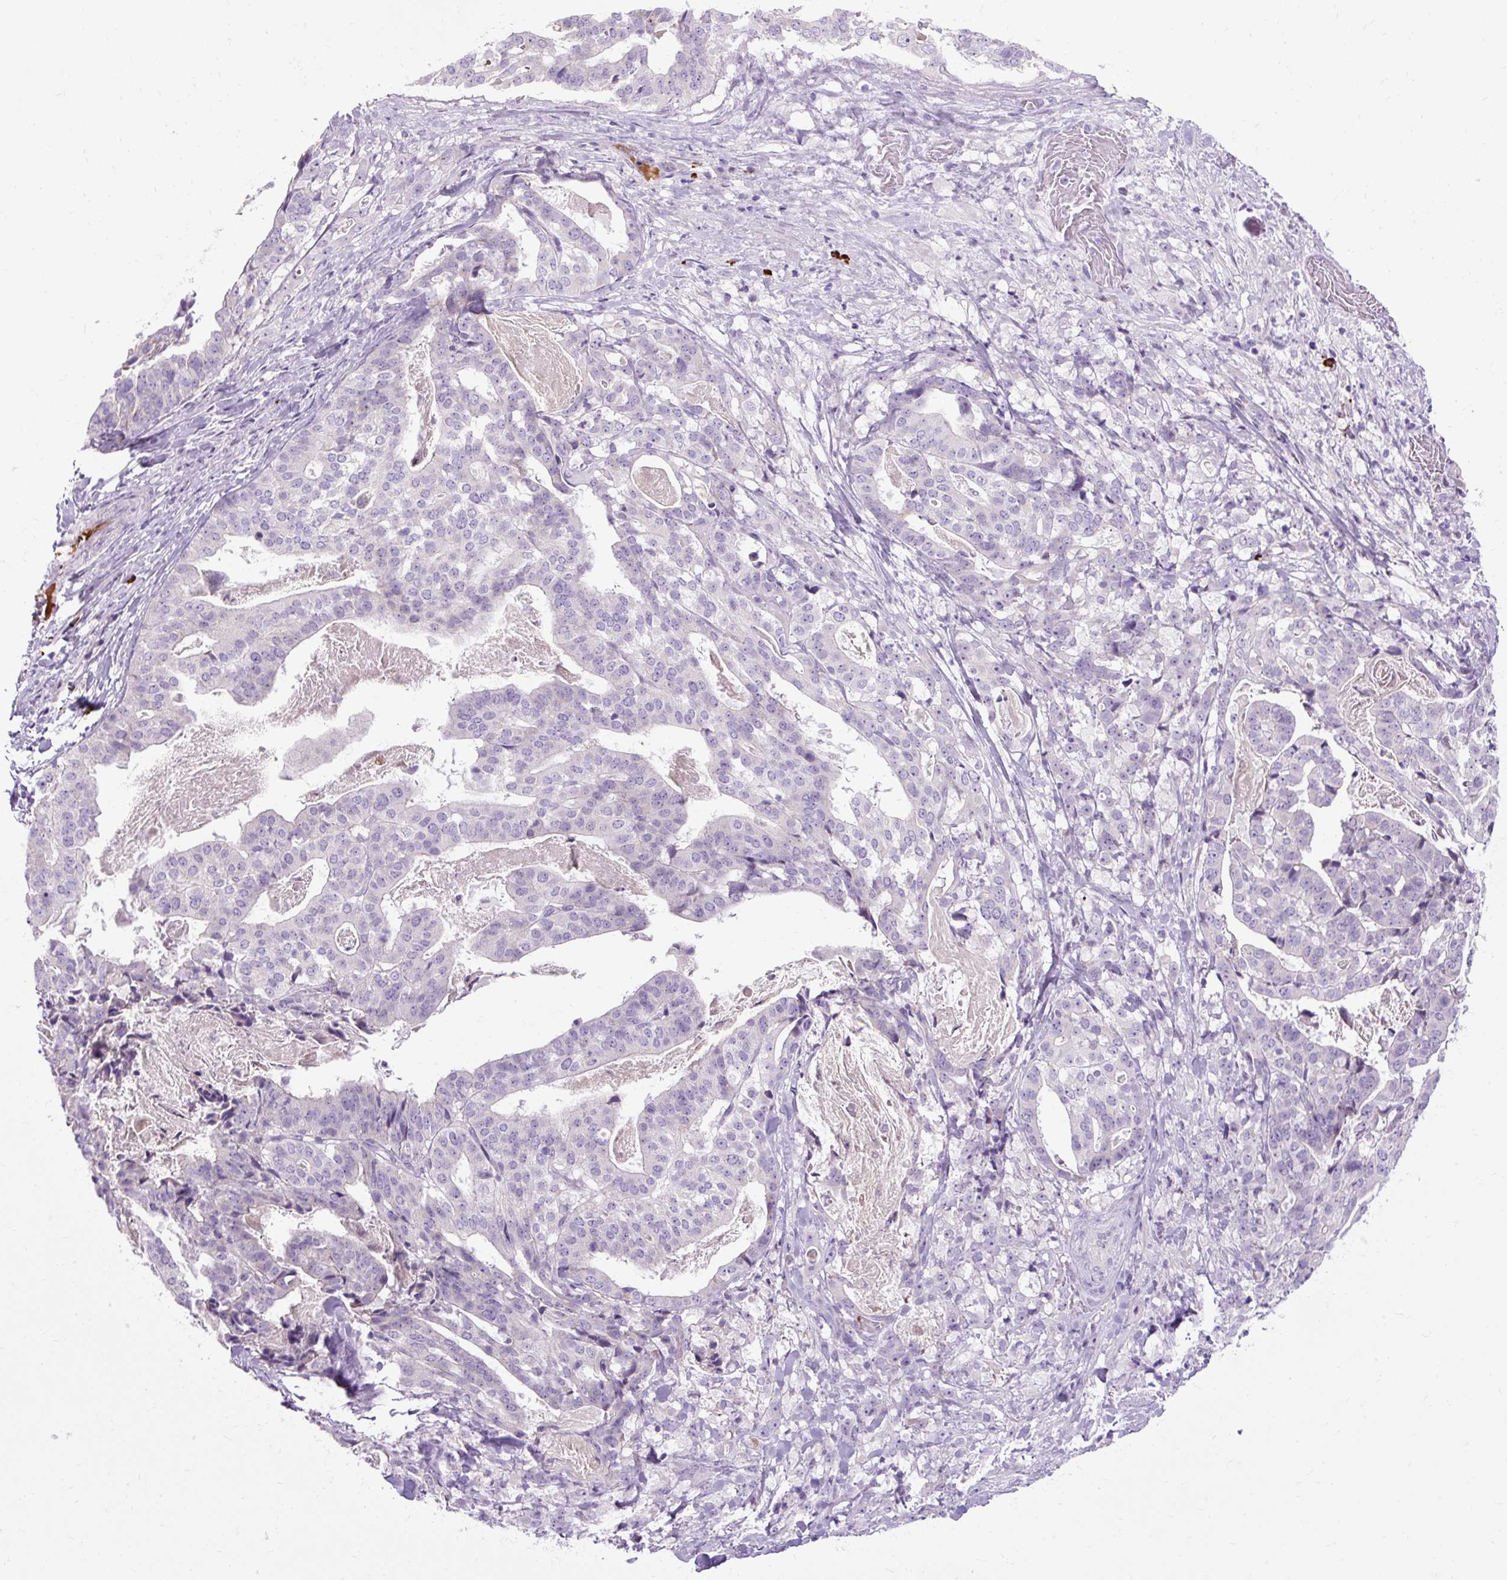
{"staining": {"intensity": "negative", "quantity": "none", "location": "none"}, "tissue": "stomach cancer", "cell_type": "Tumor cells", "image_type": "cancer", "snomed": [{"axis": "morphology", "description": "Adenocarcinoma, NOS"}, {"axis": "topography", "description": "Stomach"}], "caption": "This is a histopathology image of immunohistochemistry staining of adenocarcinoma (stomach), which shows no positivity in tumor cells.", "gene": "ARRDC2", "patient": {"sex": "male", "age": 48}}